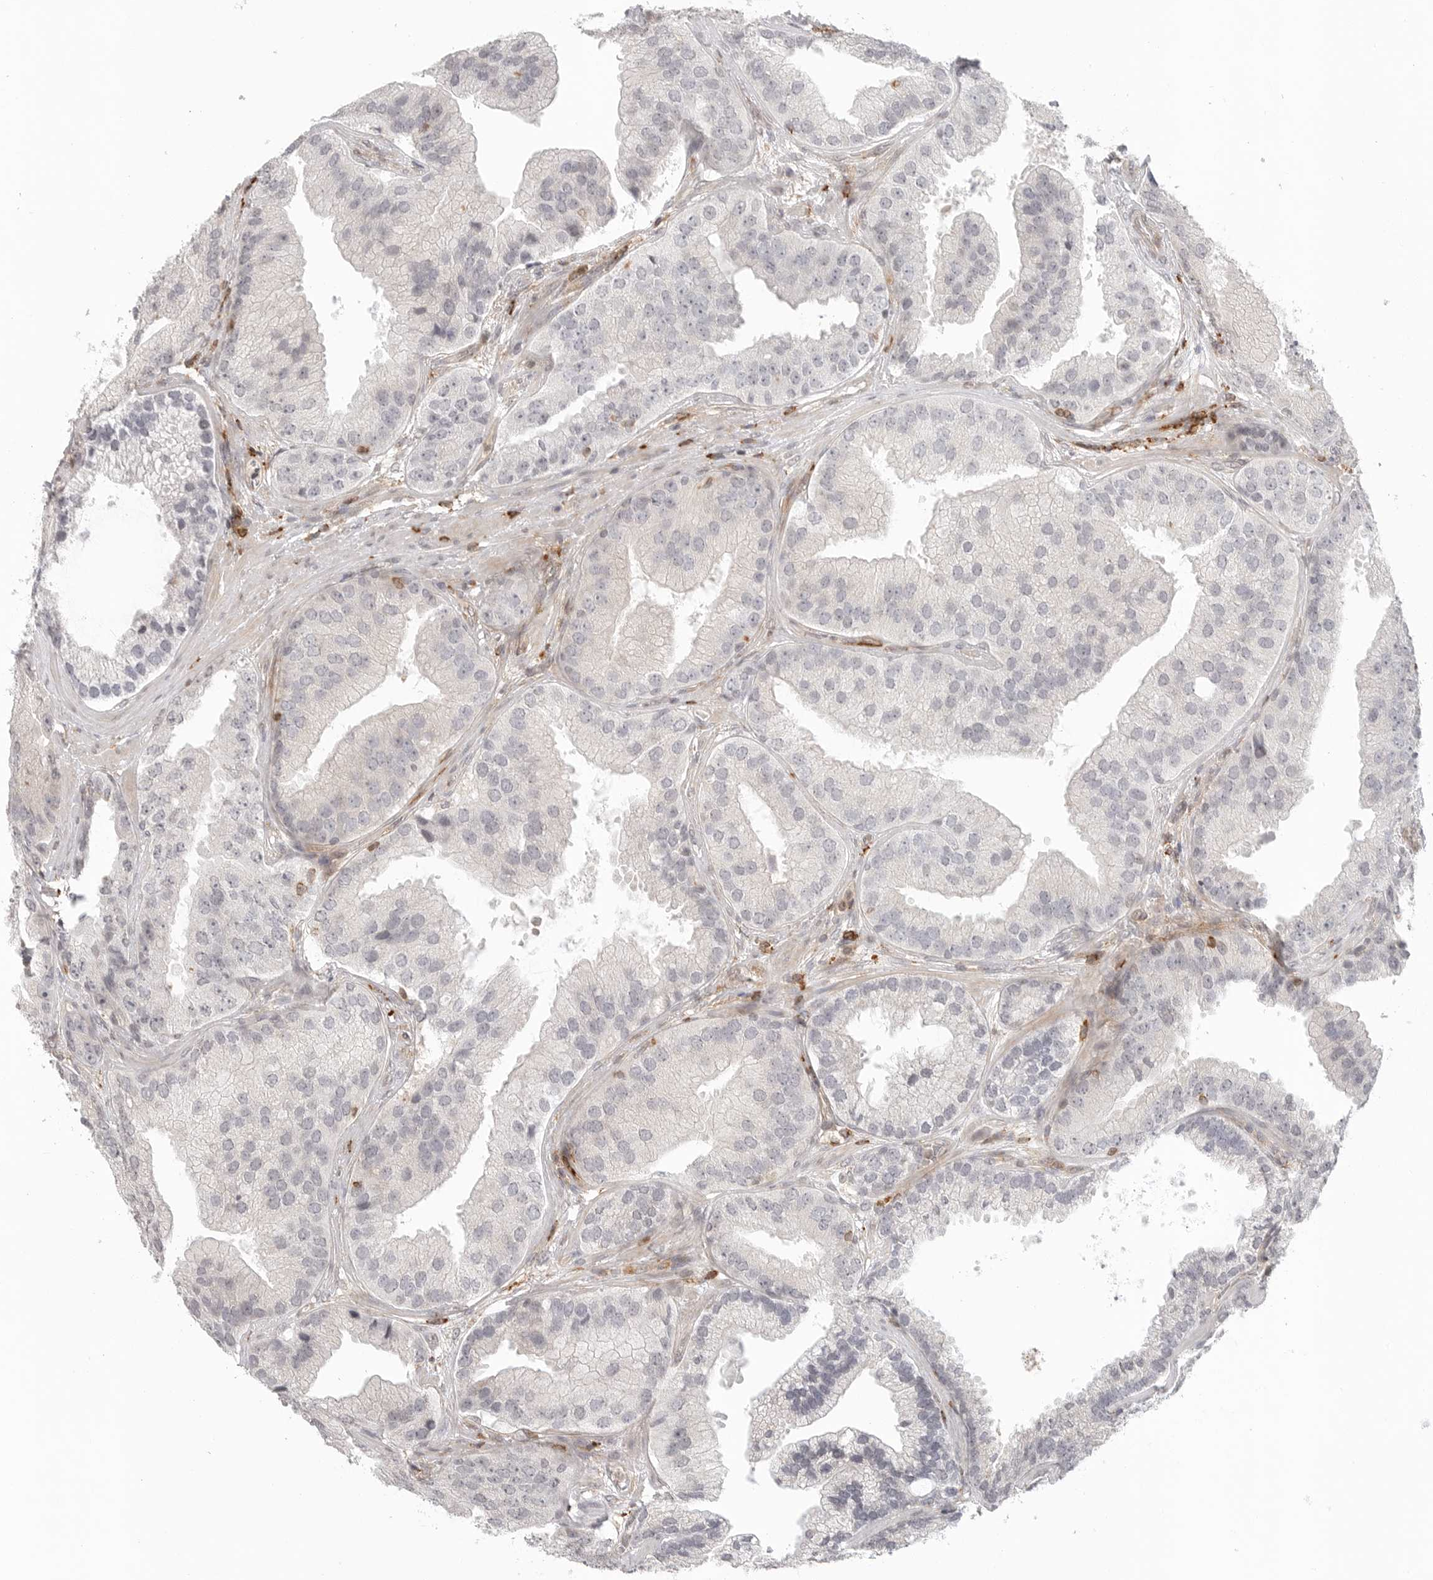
{"staining": {"intensity": "negative", "quantity": "none", "location": "none"}, "tissue": "prostate cancer", "cell_type": "Tumor cells", "image_type": "cancer", "snomed": [{"axis": "morphology", "description": "Adenocarcinoma, High grade"}, {"axis": "topography", "description": "Prostate"}], "caption": "IHC histopathology image of prostate cancer stained for a protein (brown), which reveals no staining in tumor cells.", "gene": "SH3KBP1", "patient": {"sex": "male", "age": 70}}